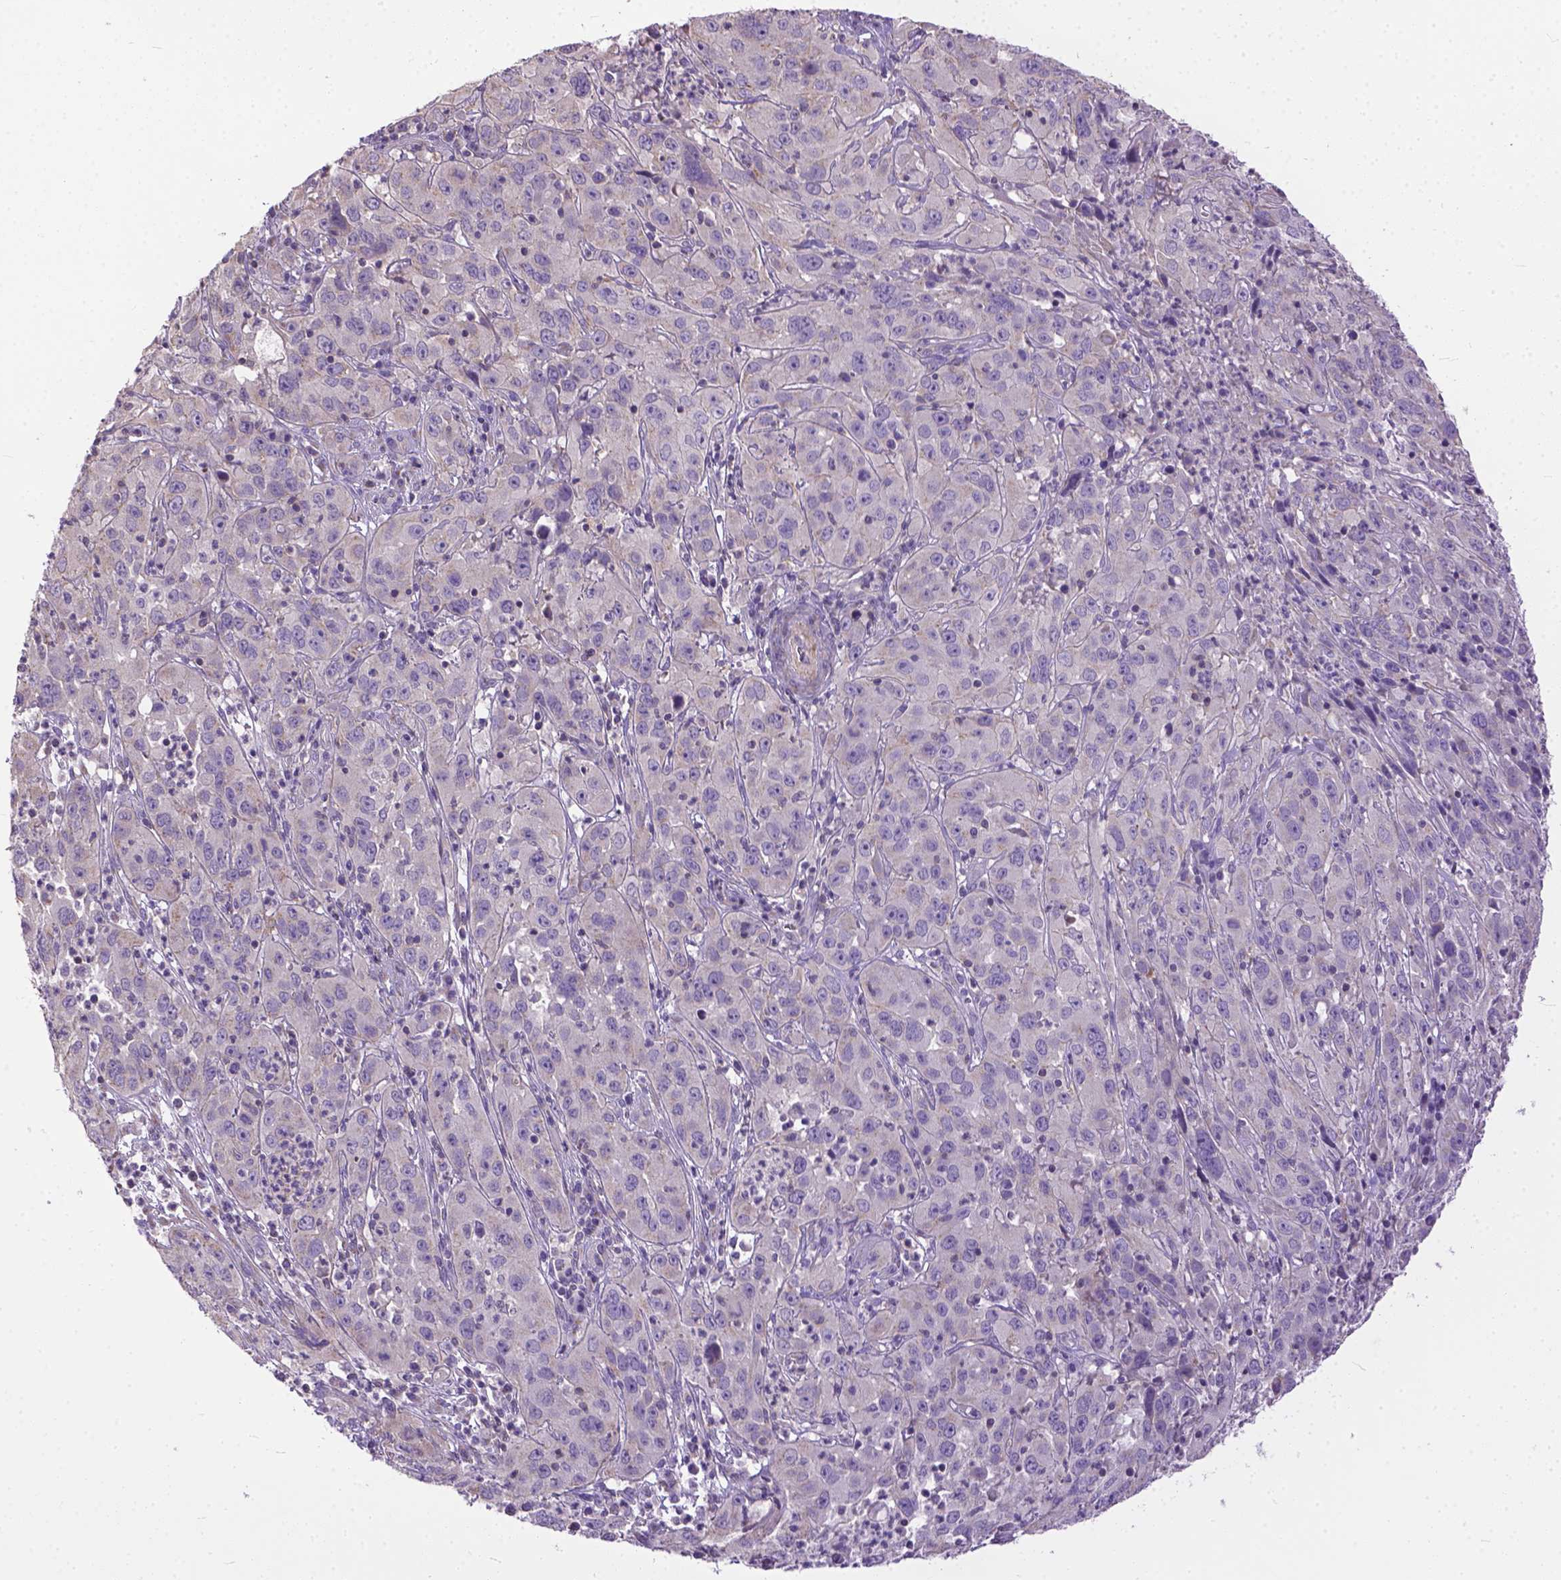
{"staining": {"intensity": "negative", "quantity": "none", "location": "none"}, "tissue": "cervical cancer", "cell_type": "Tumor cells", "image_type": "cancer", "snomed": [{"axis": "morphology", "description": "Squamous cell carcinoma, NOS"}, {"axis": "topography", "description": "Cervix"}], "caption": "Tumor cells are negative for brown protein staining in cervical cancer.", "gene": "BANF2", "patient": {"sex": "female", "age": 32}}